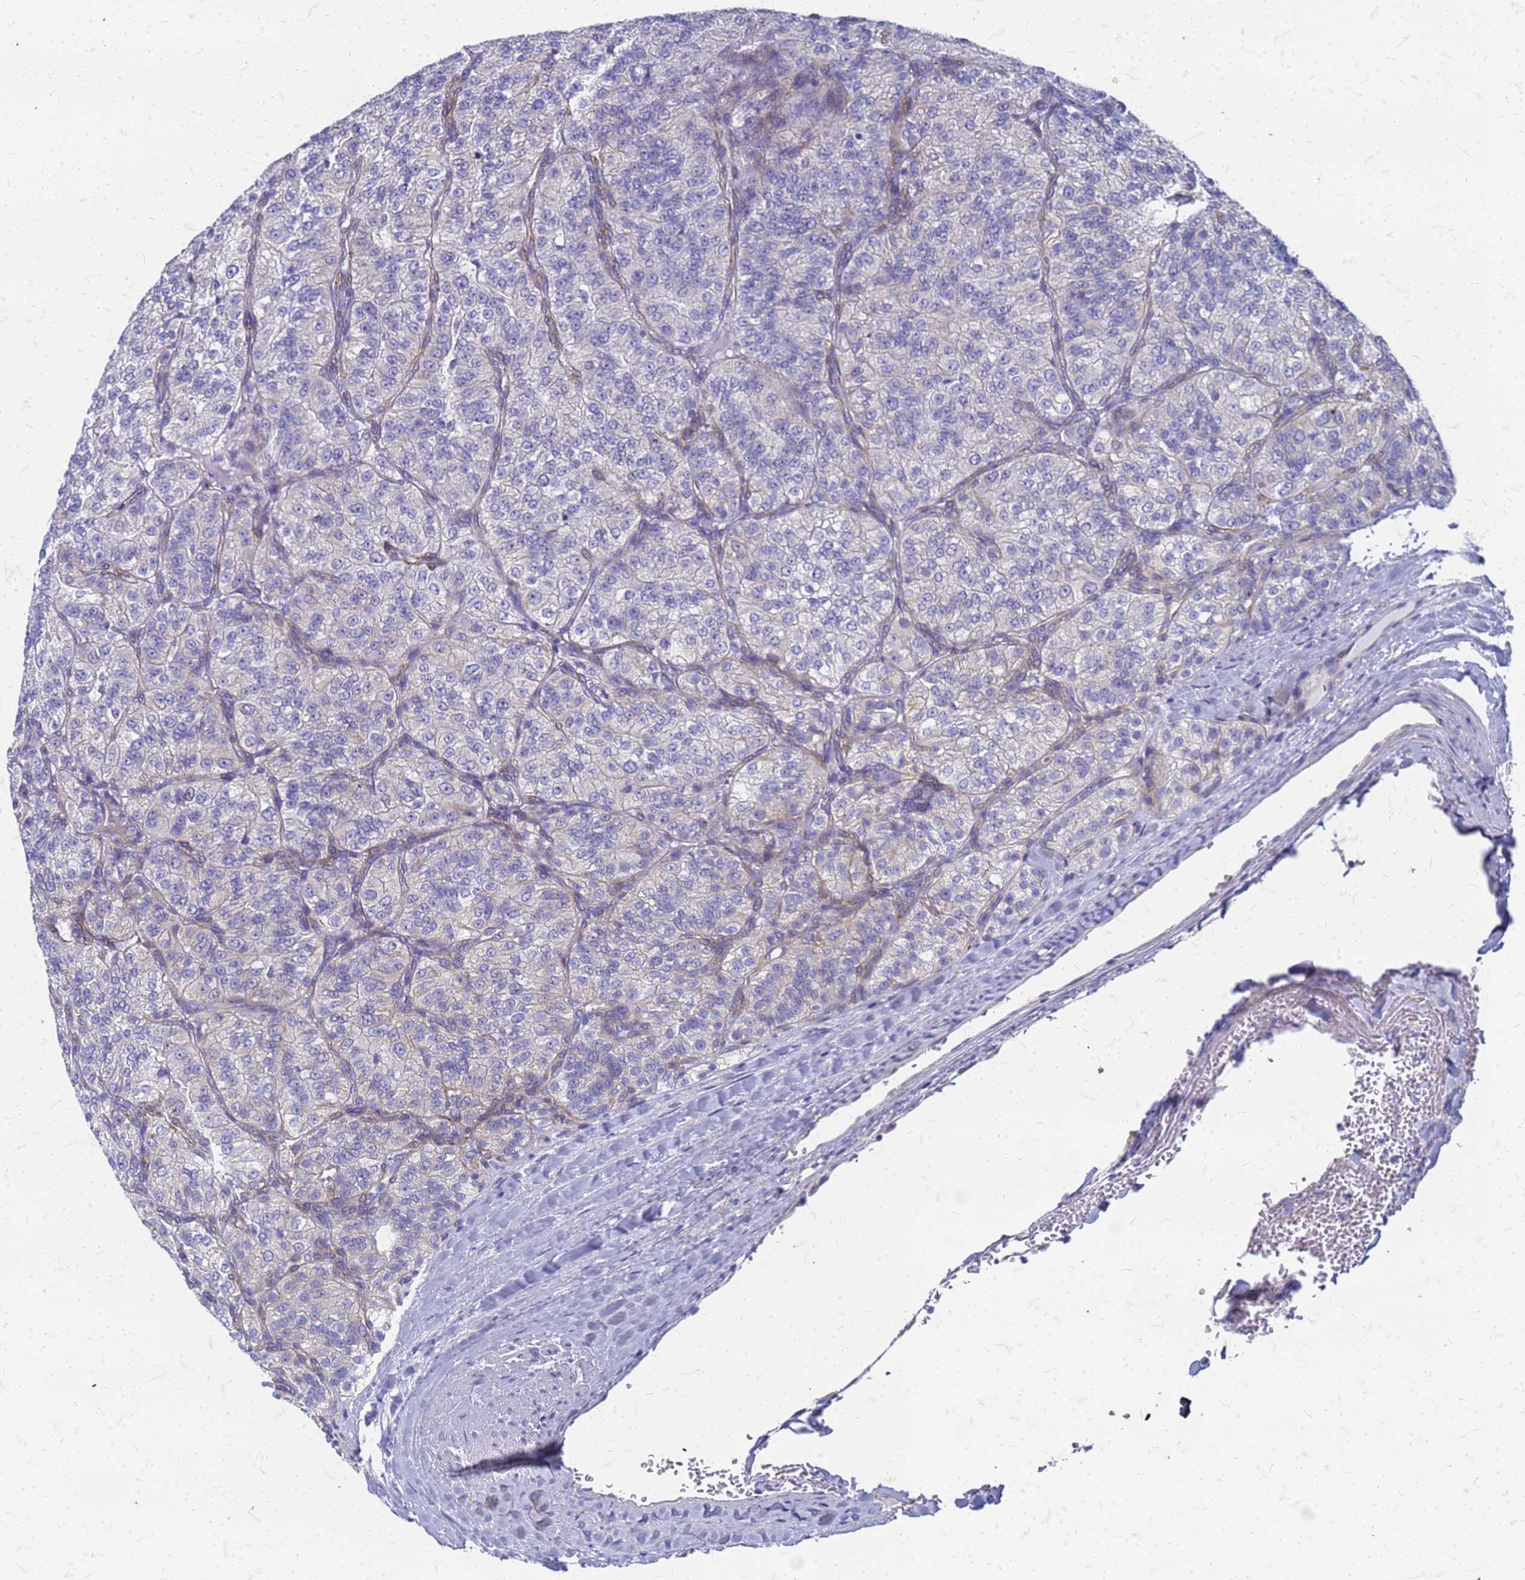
{"staining": {"intensity": "negative", "quantity": "none", "location": "none"}, "tissue": "renal cancer", "cell_type": "Tumor cells", "image_type": "cancer", "snomed": [{"axis": "morphology", "description": "Adenocarcinoma, NOS"}, {"axis": "topography", "description": "Kidney"}], "caption": "Immunohistochemical staining of human renal cancer (adenocarcinoma) exhibits no significant staining in tumor cells.", "gene": "TRIM64B", "patient": {"sex": "female", "age": 63}}